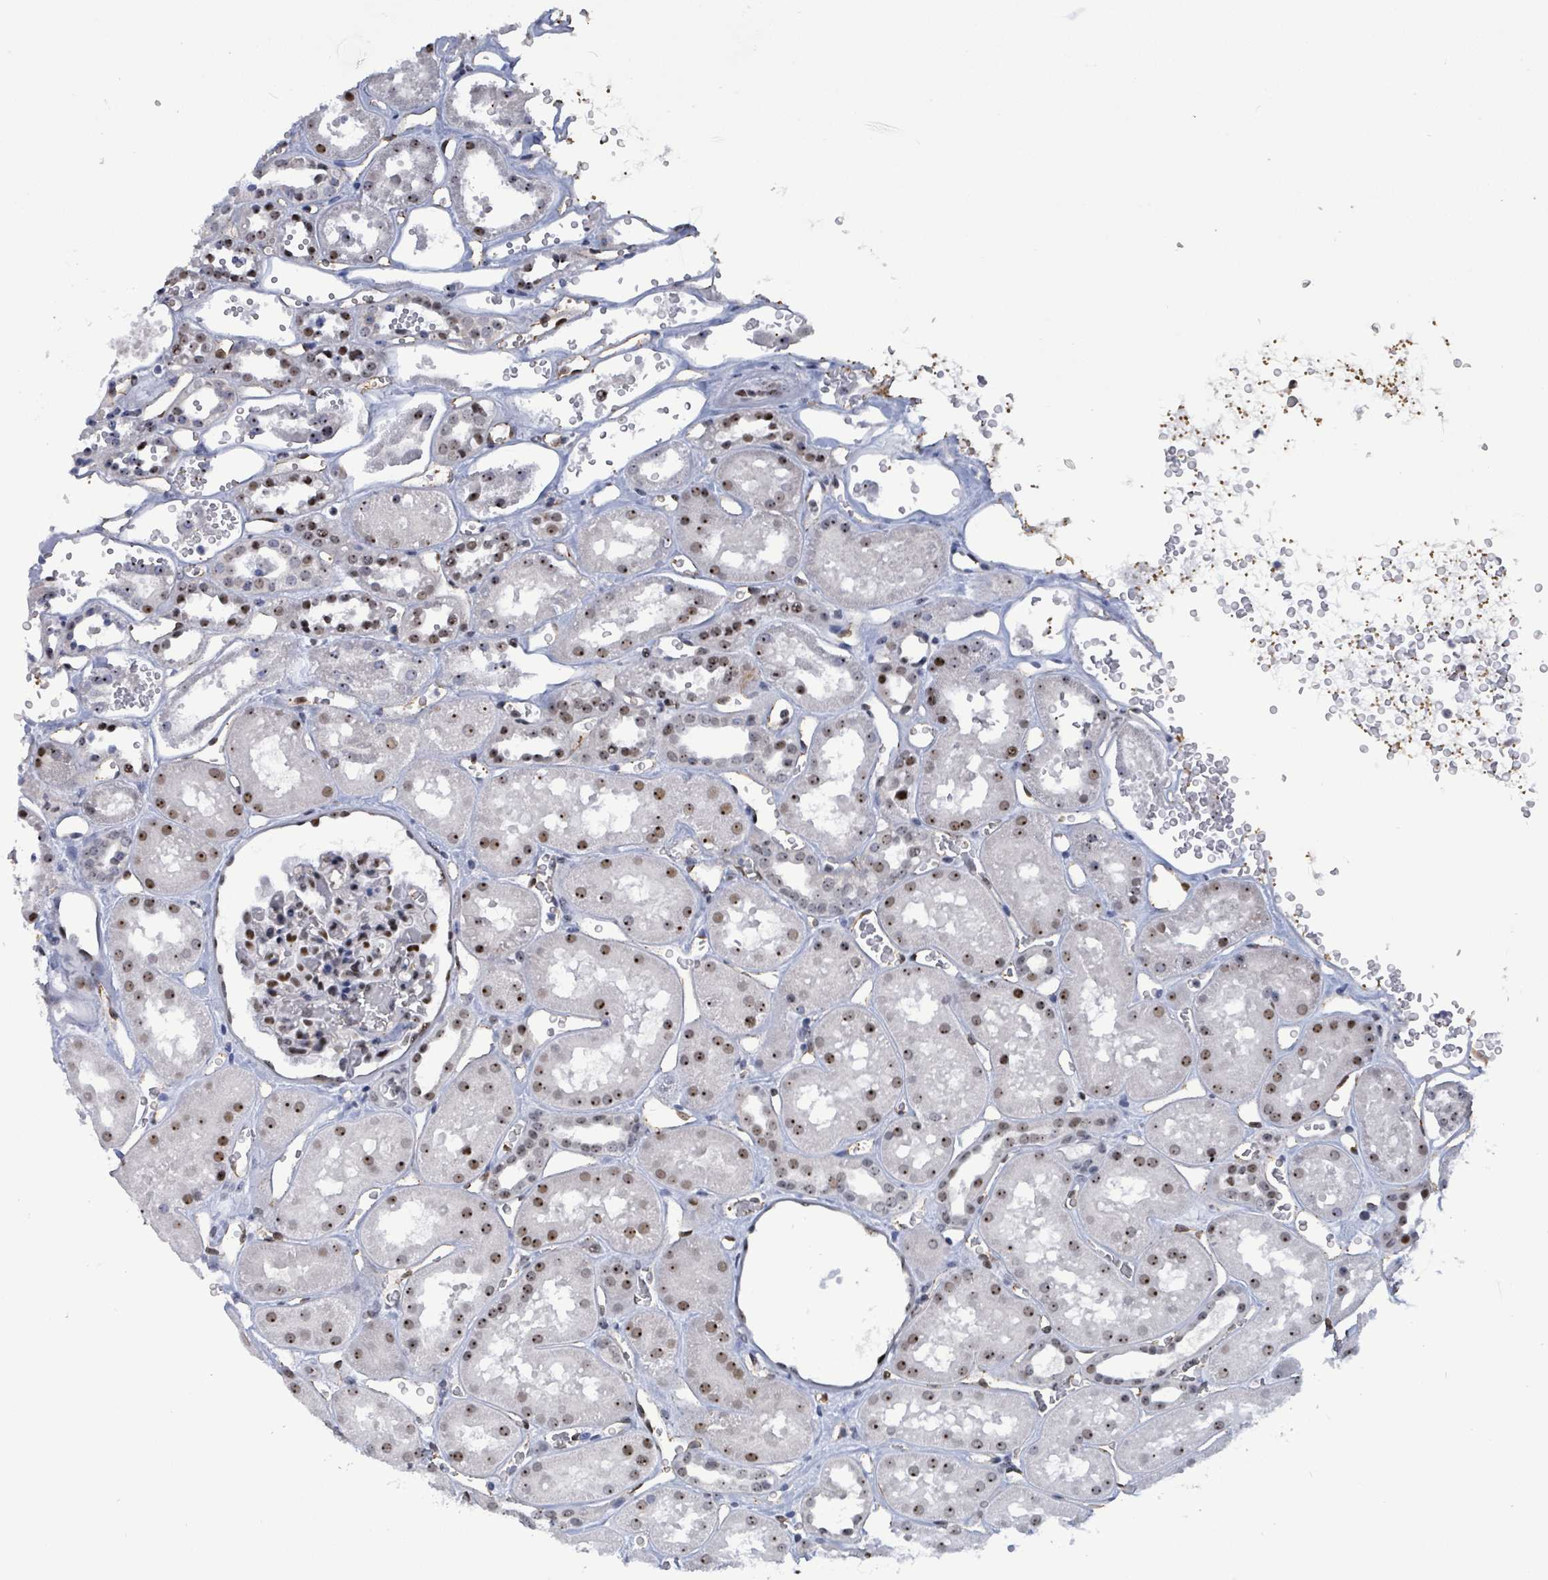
{"staining": {"intensity": "strong", "quantity": "<25%", "location": "nuclear"}, "tissue": "kidney", "cell_type": "Cells in glomeruli", "image_type": "normal", "snomed": [{"axis": "morphology", "description": "Normal tissue, NOS"}, {"axis": "topography", "description": "Kidney"}], "caption": "High-power microscopy captured an immunohistochemistry (IHC) image of normal kidney, revealing strong nuclear expression in about <25% of cells in glomeruli.", "gene": "RRN3", "patient": {"sex": "female", "age": 41}}